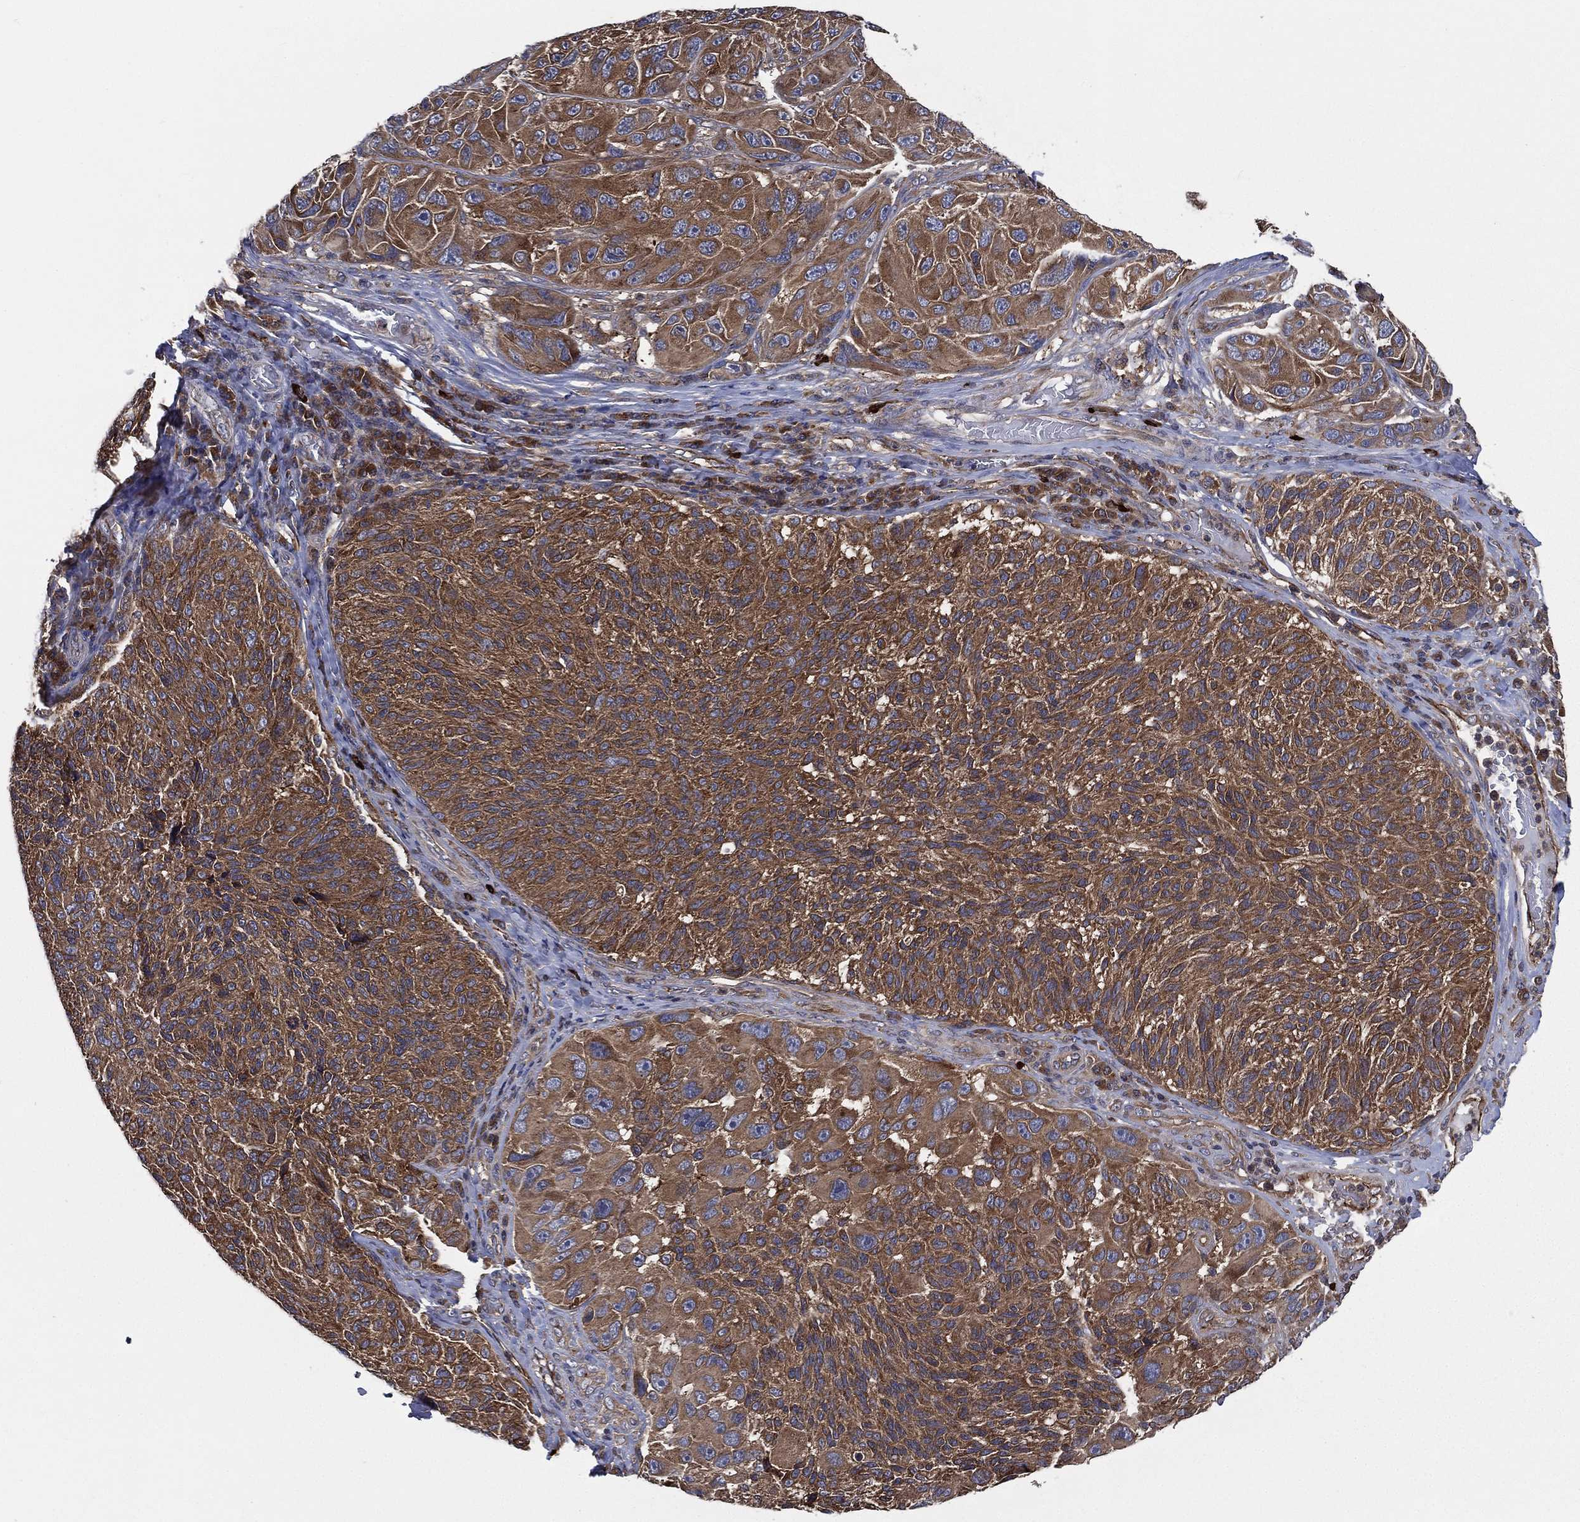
{"staining": {"intensity": "strong", "quantity": ">75%", "location": "cytoplasmic/membranous"}, "tissue": "melanoma", "cell_type": "Tumor cells", "image_type": "cancer", "snomed": [{"axis": "morphology", "description": "Malignant melanoma, NOS"}, {"axis": "topography", "description": "Skin"}], "caption": "Immunohistochemistry (IHC) histopathology image of neoplastic tissue: melanoma stained using immunohistochemistry reveals high levels of strong protein expression localized specifically in the cytoplasmic/membranous of tumor cells, appearing as a cytoplasmic/membranous brown color.", "gene": "SMPD3", "patient": {"sex": "female", "age": 73}}